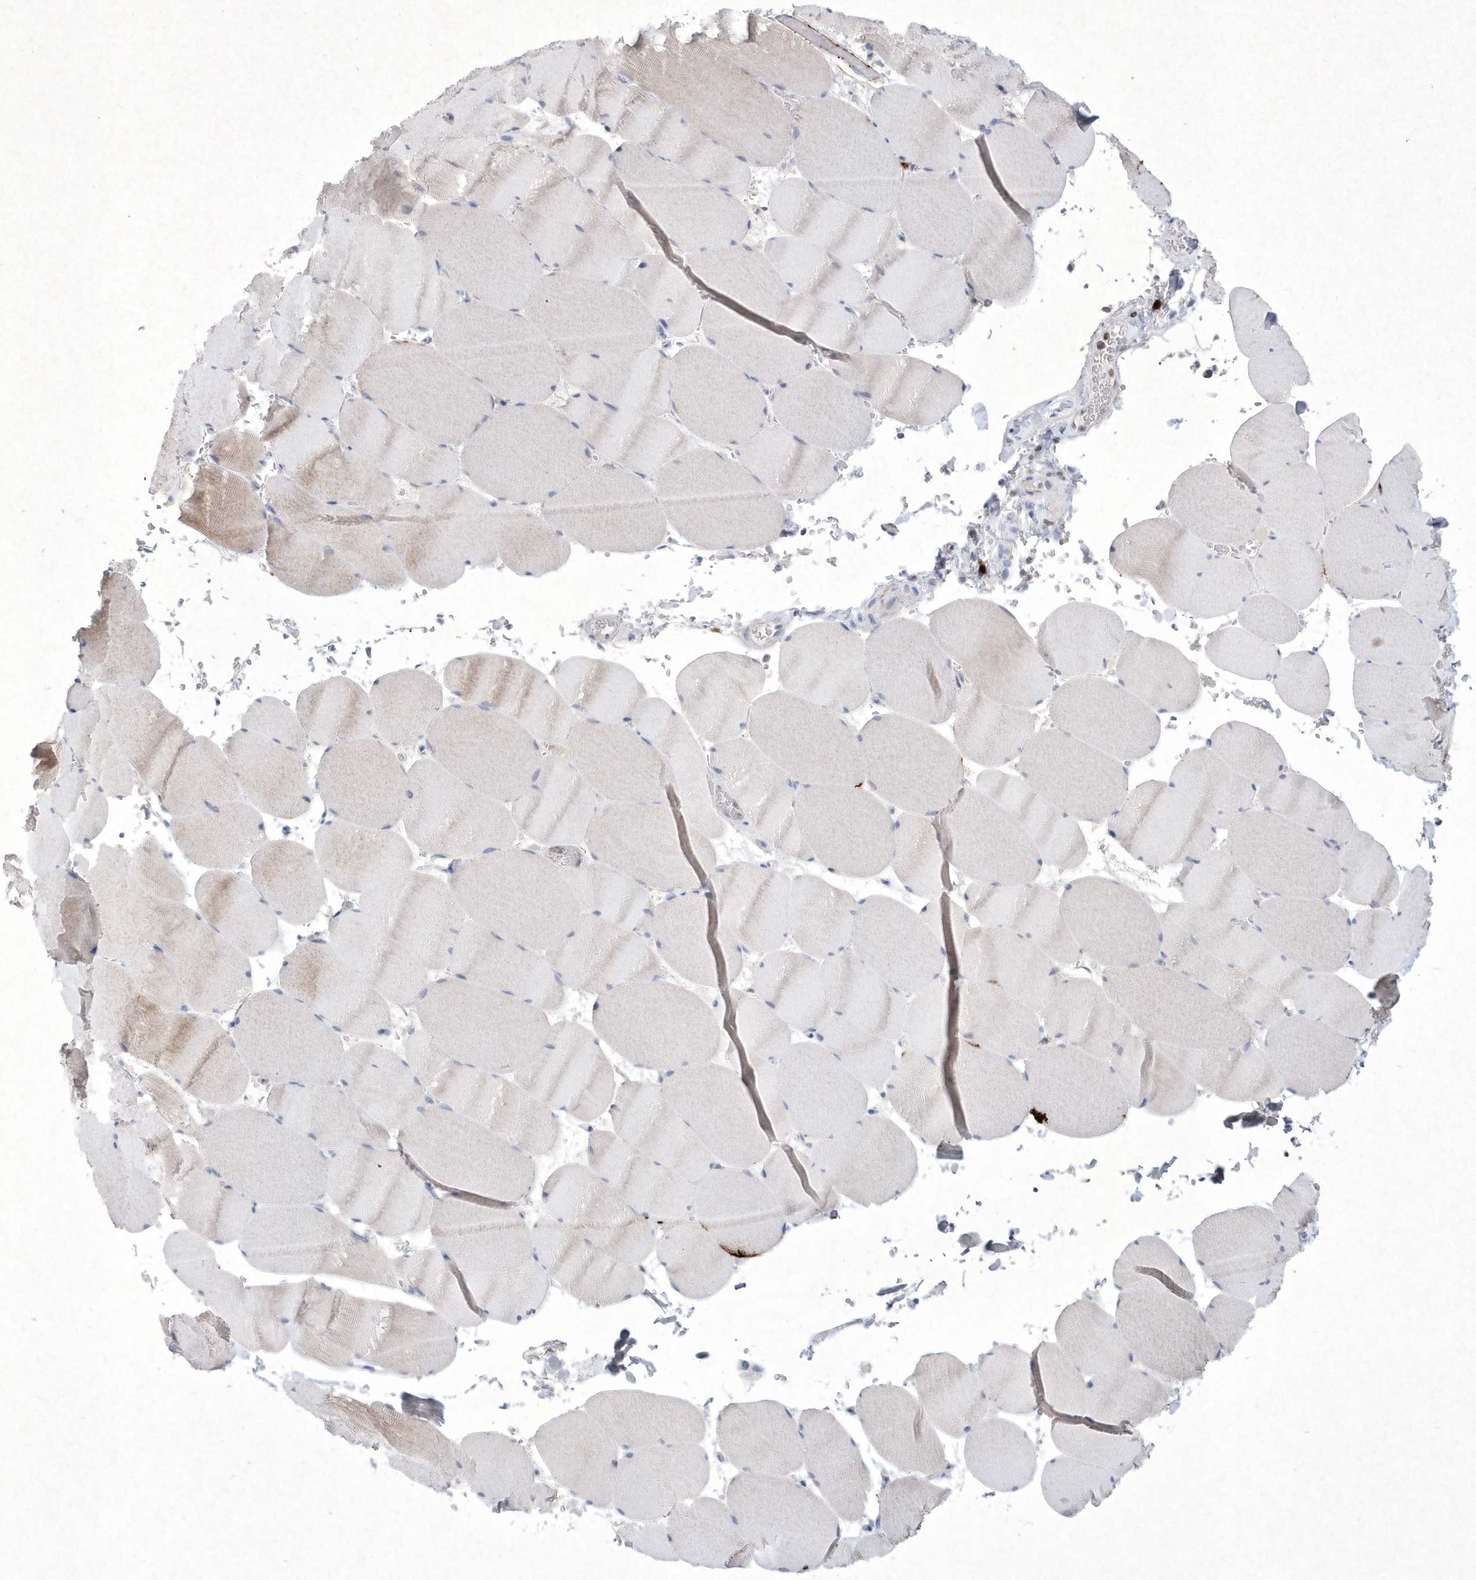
{"staining": {"intensity": "negative", "quantity": "none", "location": "none"}, "tissue": "skeletal muscle", "cell_type": "Myocytes", "image_type": "normal", "snomed": [{"axis": "morphology", "description": "Normal tissue, NOS"}, {"axis": "topography", "description": "Skeletal muscle"}, {"axis": "topography", "description": "Head-Neck"}], "caption": "IHC micrograph of normal skeletal muscle: skeletal muscle stained with DAB (3,3'-diaminobenzidine) displays no significant protein positivity in myocytes.", "gene": "BHLHA15", "patient": {"sex": "male", "age": 66}}